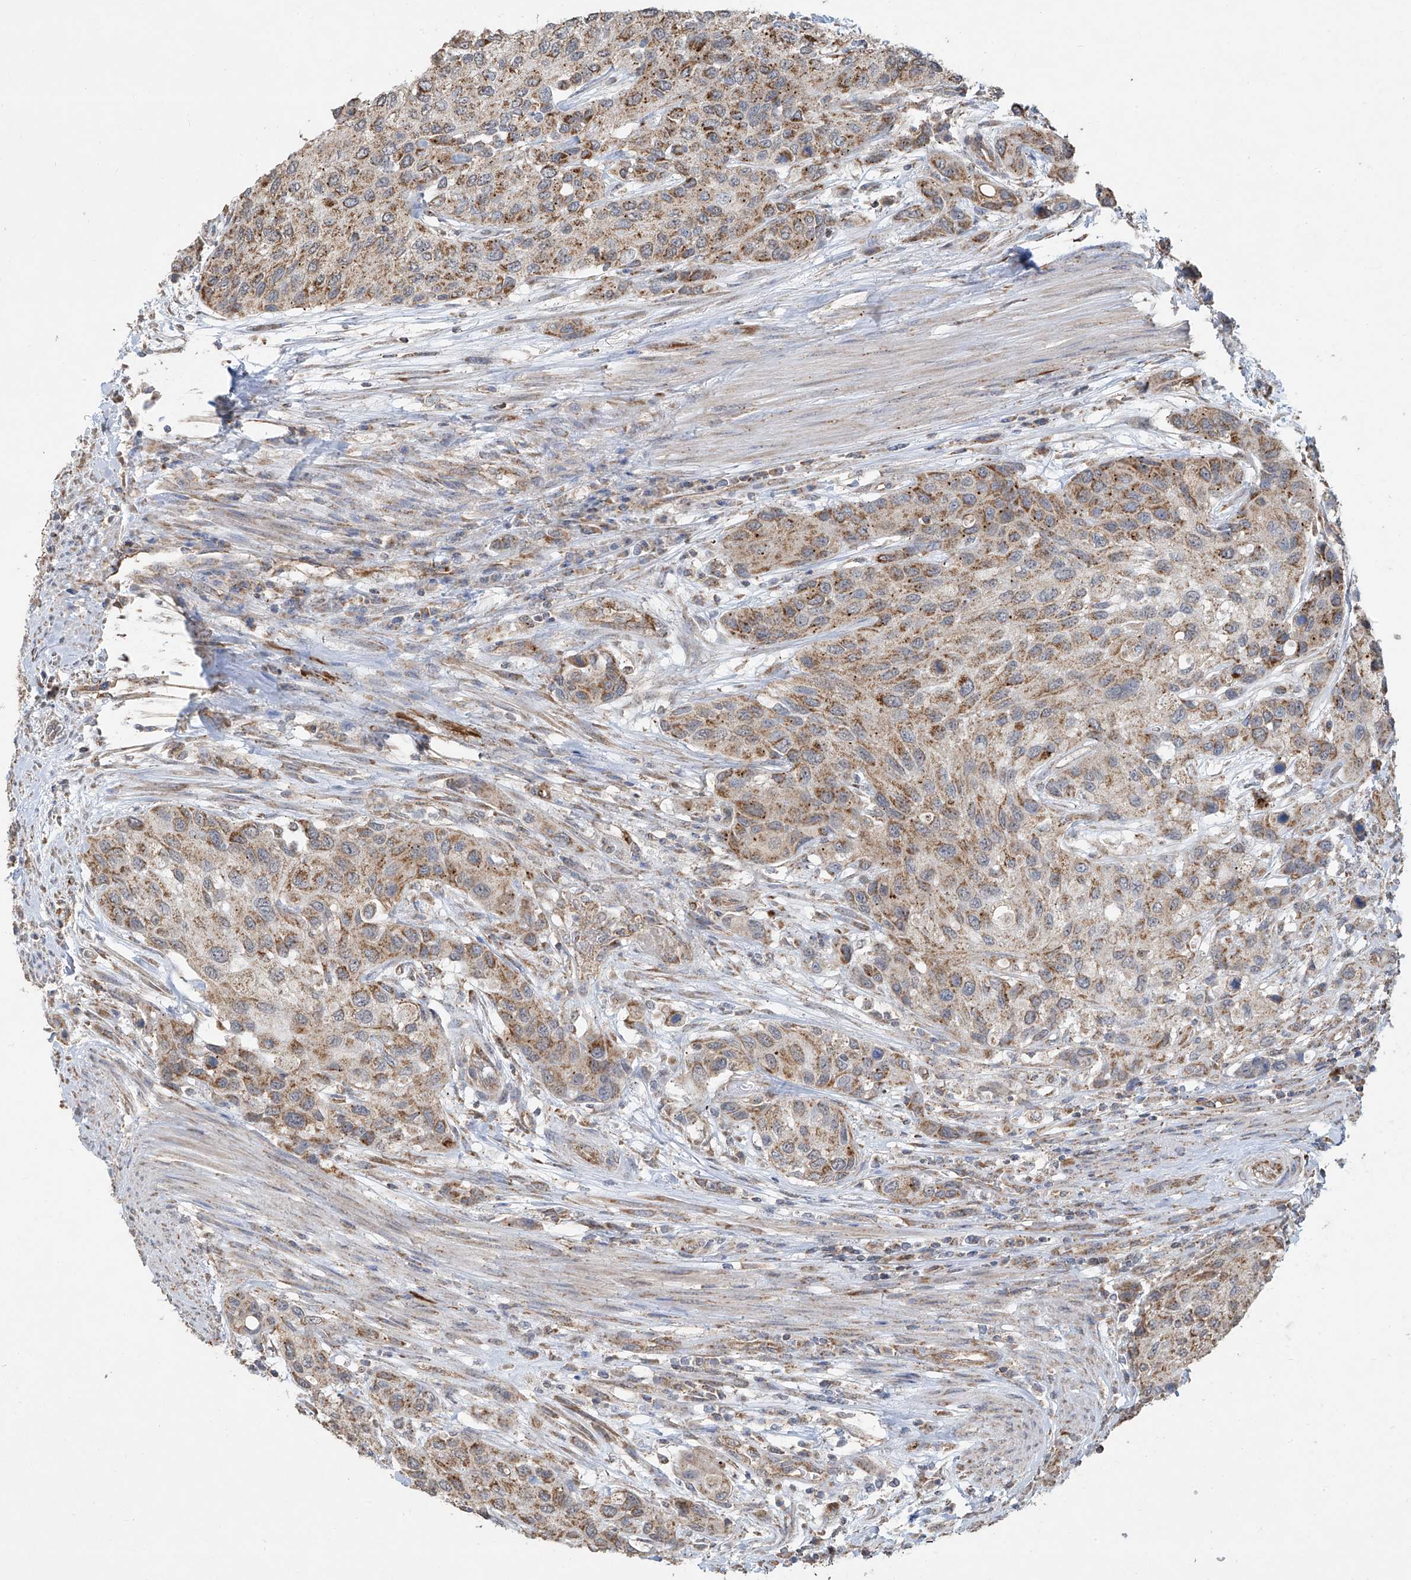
{"staining": {"intensity": "weak", "quantity": ">75%", "location": "cytoplasmic/membranous"}, "tissue": "urothelial cancer", "cell_type": "Tumor cells", "image_type": "cancer", "snomed": [{"axis": "morphology", "description": "Normal tissue, NOS"}, {"axis": "morphology", "description": "Urothelial carcinoma, High grade"}, {"axis": "topography", "description": "Vascular tissue"}, {"axis": "topography", "description": "Urinary bladder"}], "caption": "Brown immunohistochemical staining in high-grade urothelial carcinoma displays weak cytoplasmic/membranous staining in about >75% of tumor cells. (IHC, brightfield microscopy, high magnification).", "gene": "UQCC1", "patient": {"sex": "female", "age": 56}}